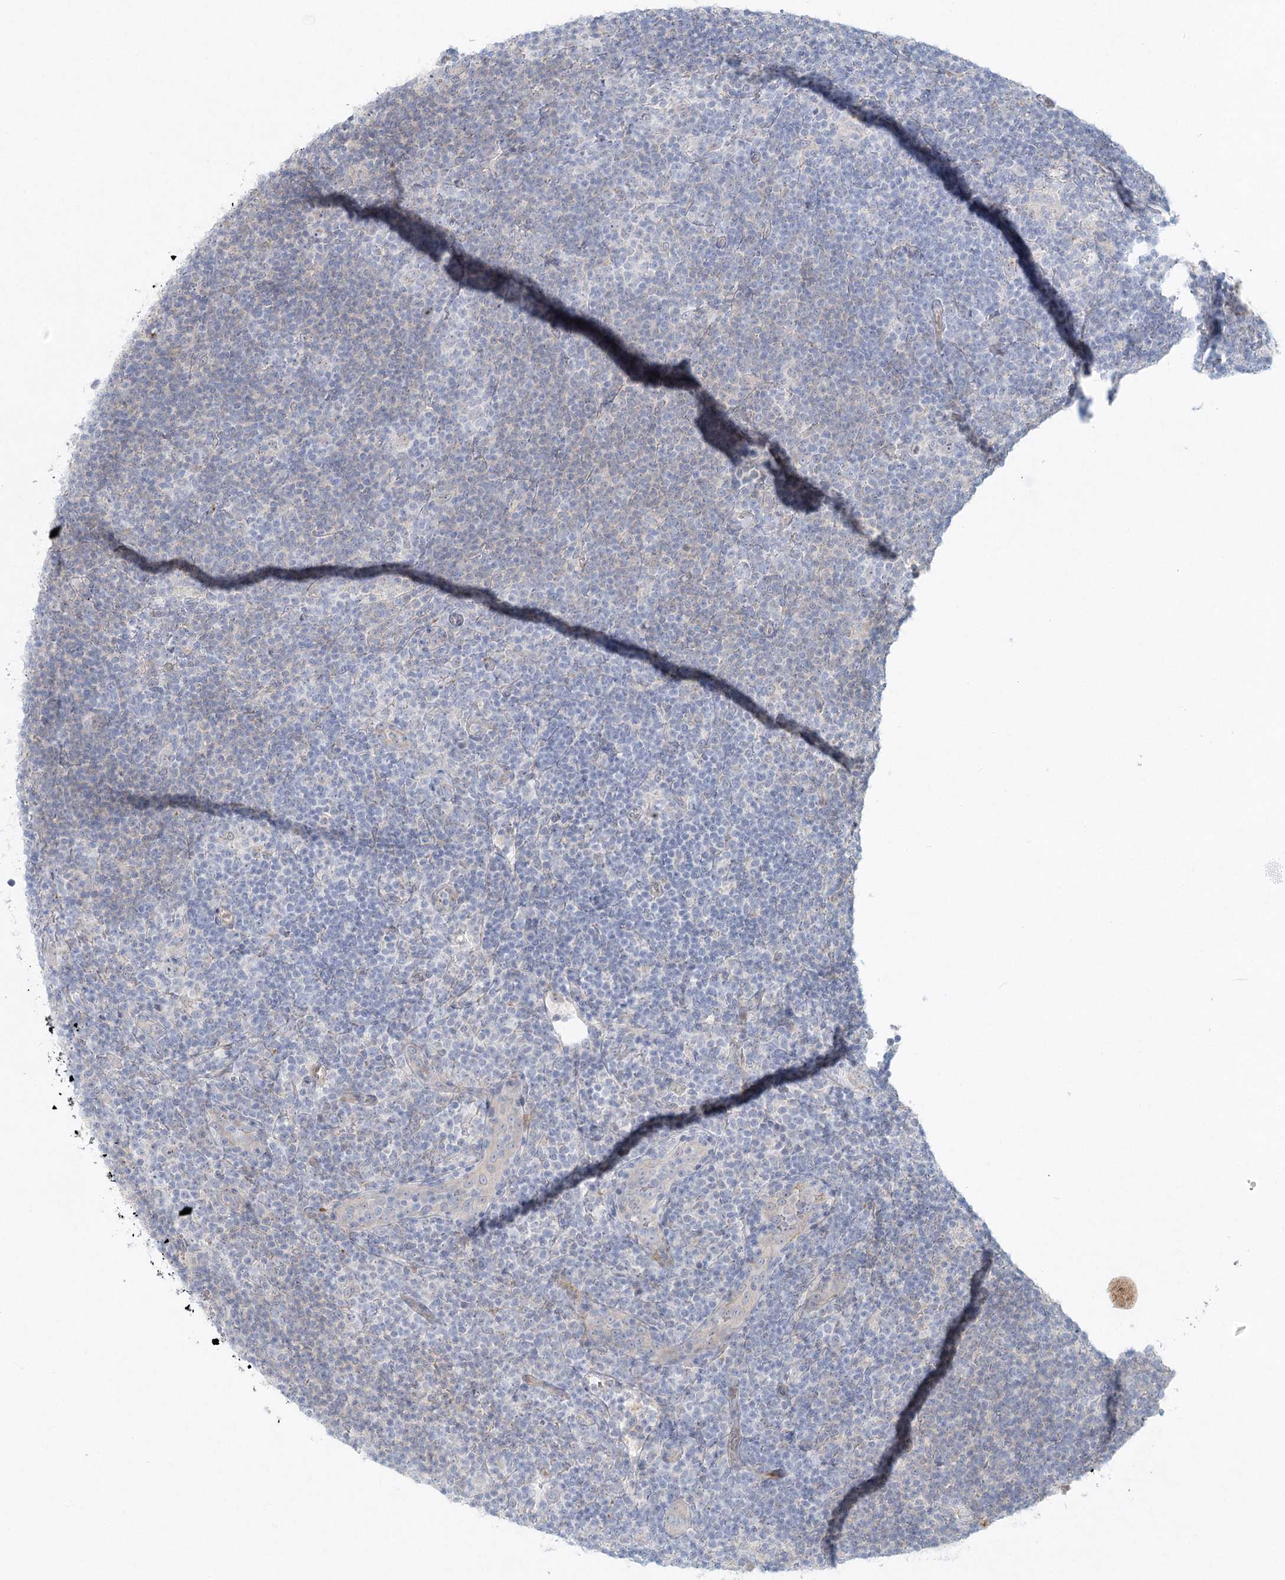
{"staining": {"intensity": "negative", "quantity": "none", "location": "none"}, "tissue": "lymphoma", "cell_type": "Tumor cells", "image_type": "cancer", "snomed": [{"axis": "morphology", "description": "Hodgkin's disease, NOS"}, {"axis": "topography", "description": "Lymph node"}], "caption": "DAB (3,3'-diaminobenzidine) immunohistochemical staining of Hodgkin's disease reveals no significant positivity in tumor cells. (Stains: DAB immunohistochemistry with hematoxylin counter stain, Microscopy: brightfield microscopy at high magnification).", "gene": "LRP2BP", "patient": {"sex": "female", "age": 57}}